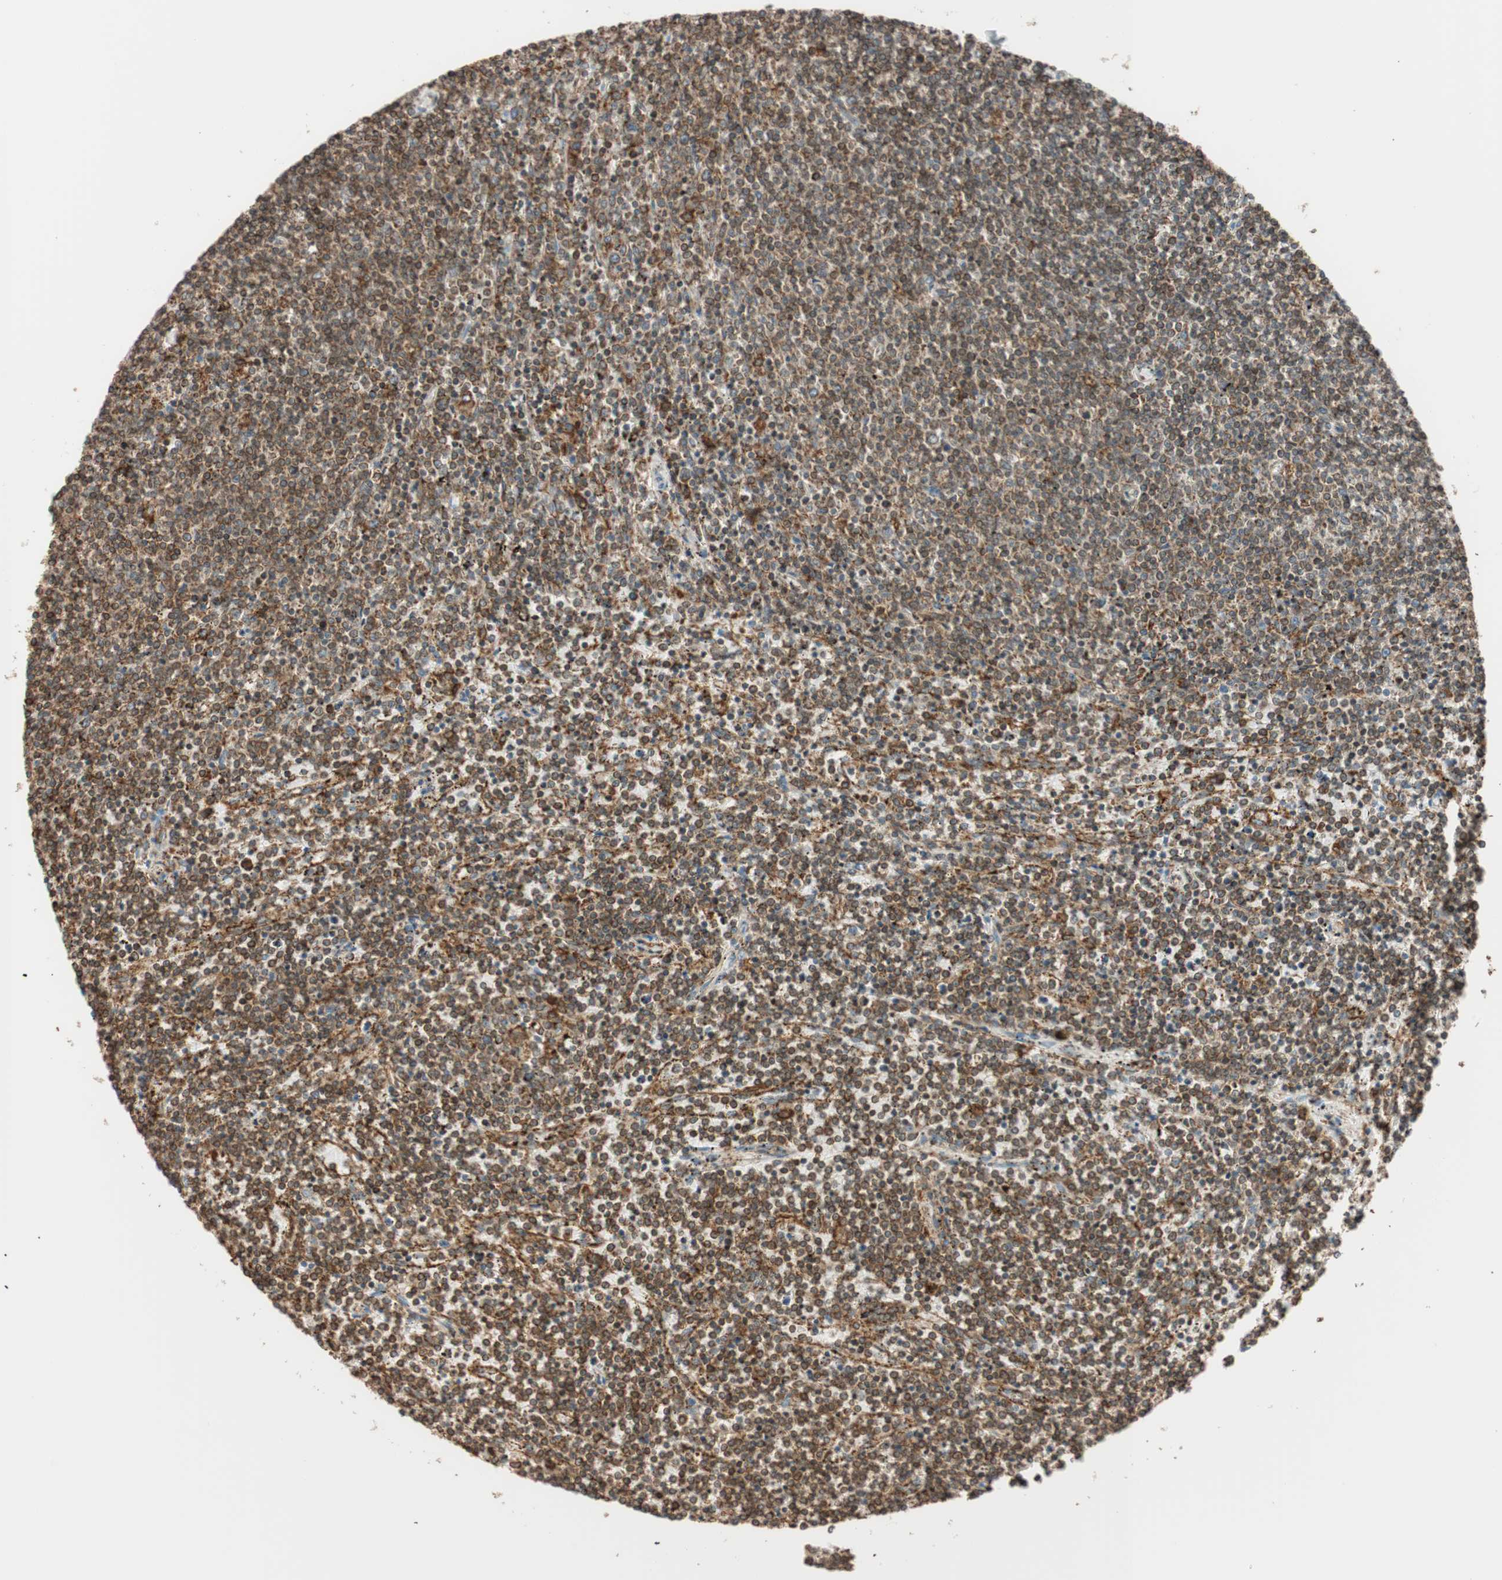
{"staining": {"intensity": "moderate", "quantity": ">75%", "location": "cytoplasmic/membranous"}, "tissue": "lymphoma", "cell_type": "Tumor cells", "image_type": "cancer", "snomed": [{"axis": "morphology", "description": "Malignant lymphoma, non-Hodgkin's type, Low grade"}, {"axis": "topography", "description": "Spleen"}], "caption": "IHC image of neoplastic tissue: lymphoma stained using immunohistochemistry shows medium levels of moderate protein expression localized specifically in the cytoplasmic/membranous of tumor cells, appearing as a cytoplasmic/membranous brown color.", "gene": "PRKCSH", "patient": {"sex": "female", "age": 50}}